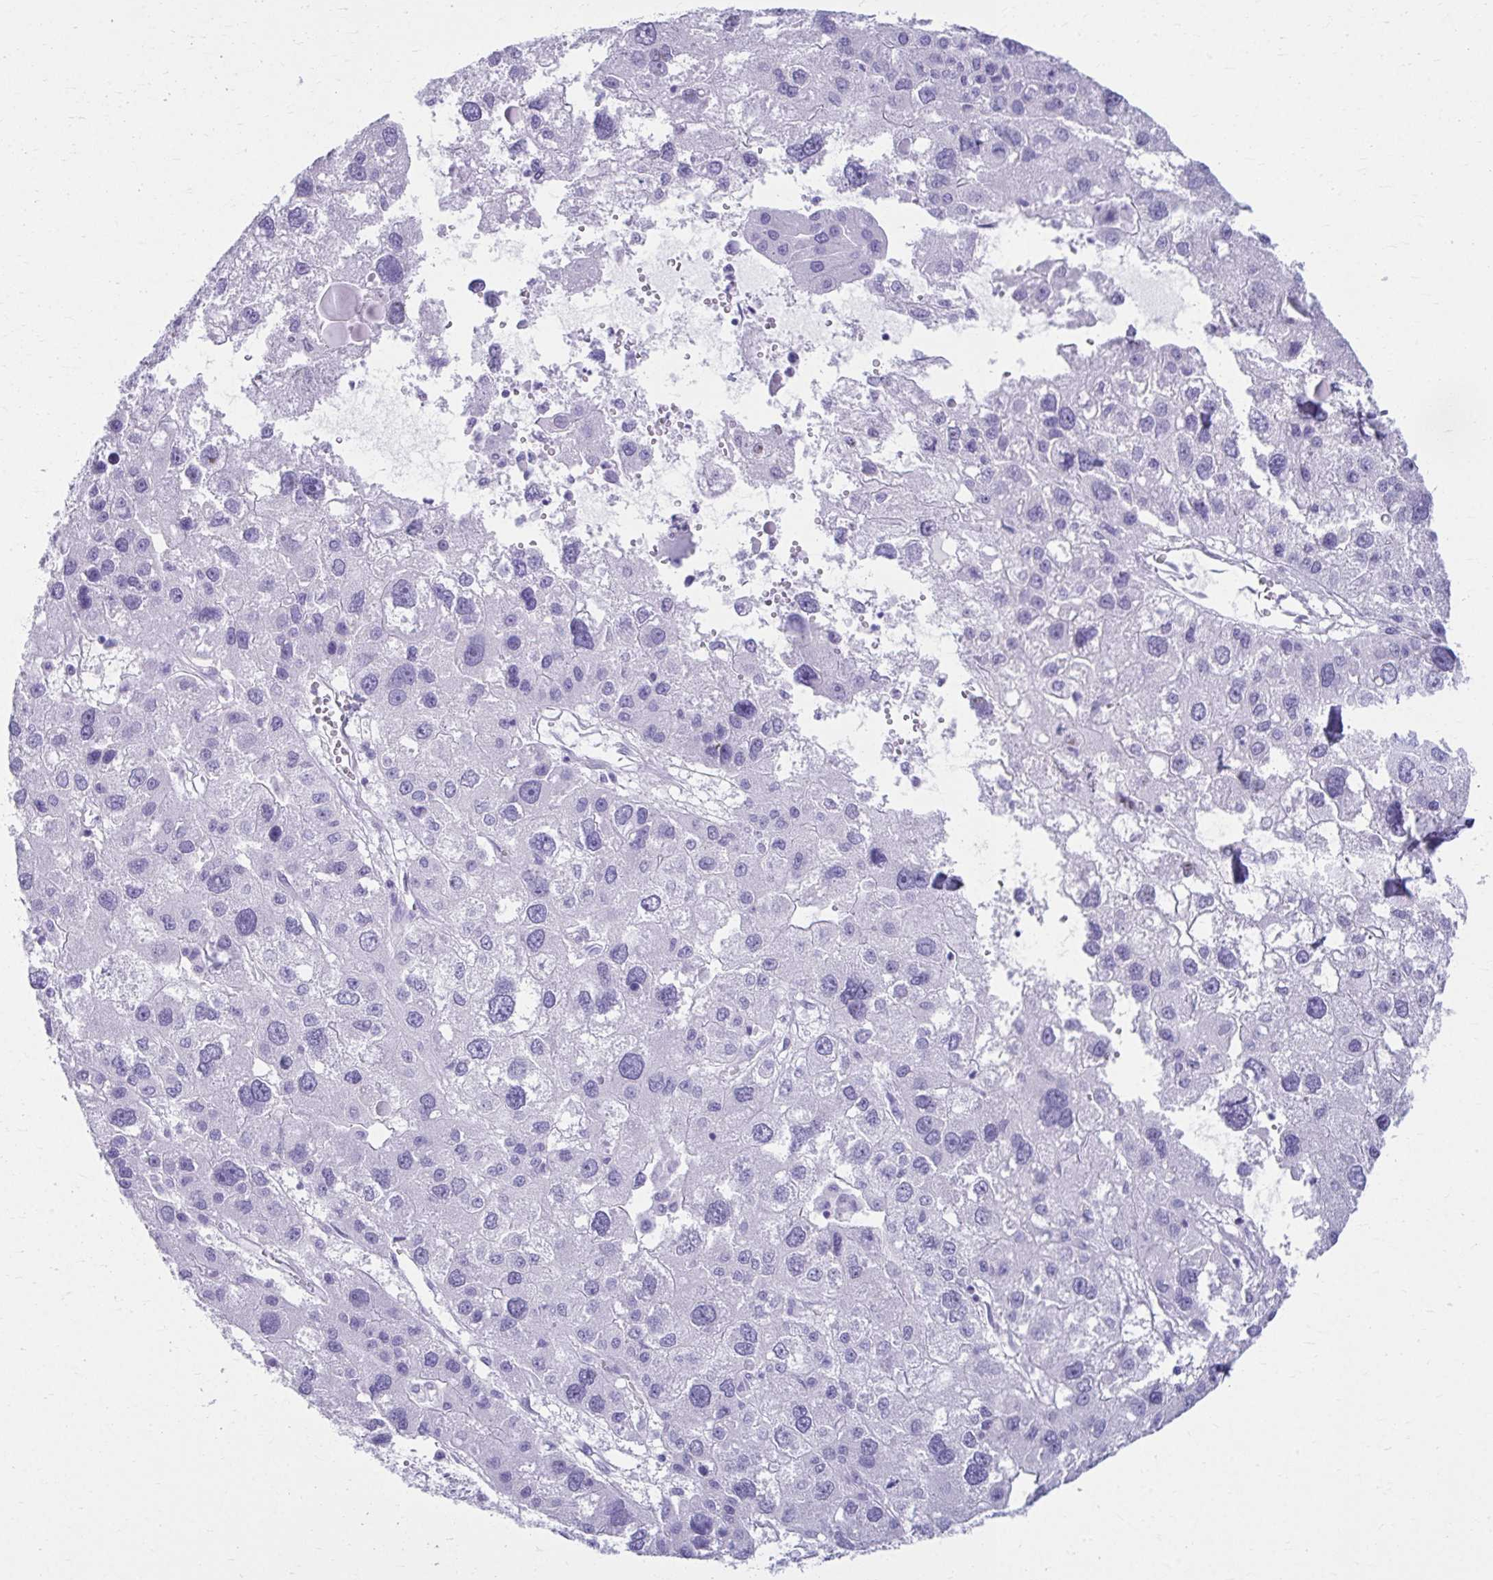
{"staining": {"intensity": "negative", "quantity": "none", "location": "none"}, "tissue": "liver cancer", "cell_type": "Tumor cells", "image_type": "cancer", "snomed": [{"axis": "morphology", "description": "Carcinoma, Hepatocellular, NOS"}, {"axis": "topography", "description": "Liver"}], "caption": "This is an immunohistochemistry (IHC) photomicrograph of liver cancer (hepatocellular carcinoma). There is no positivity in tumor cells.", "gene": "ATP4B", "patient": {"sex": "male", "age": 73}}